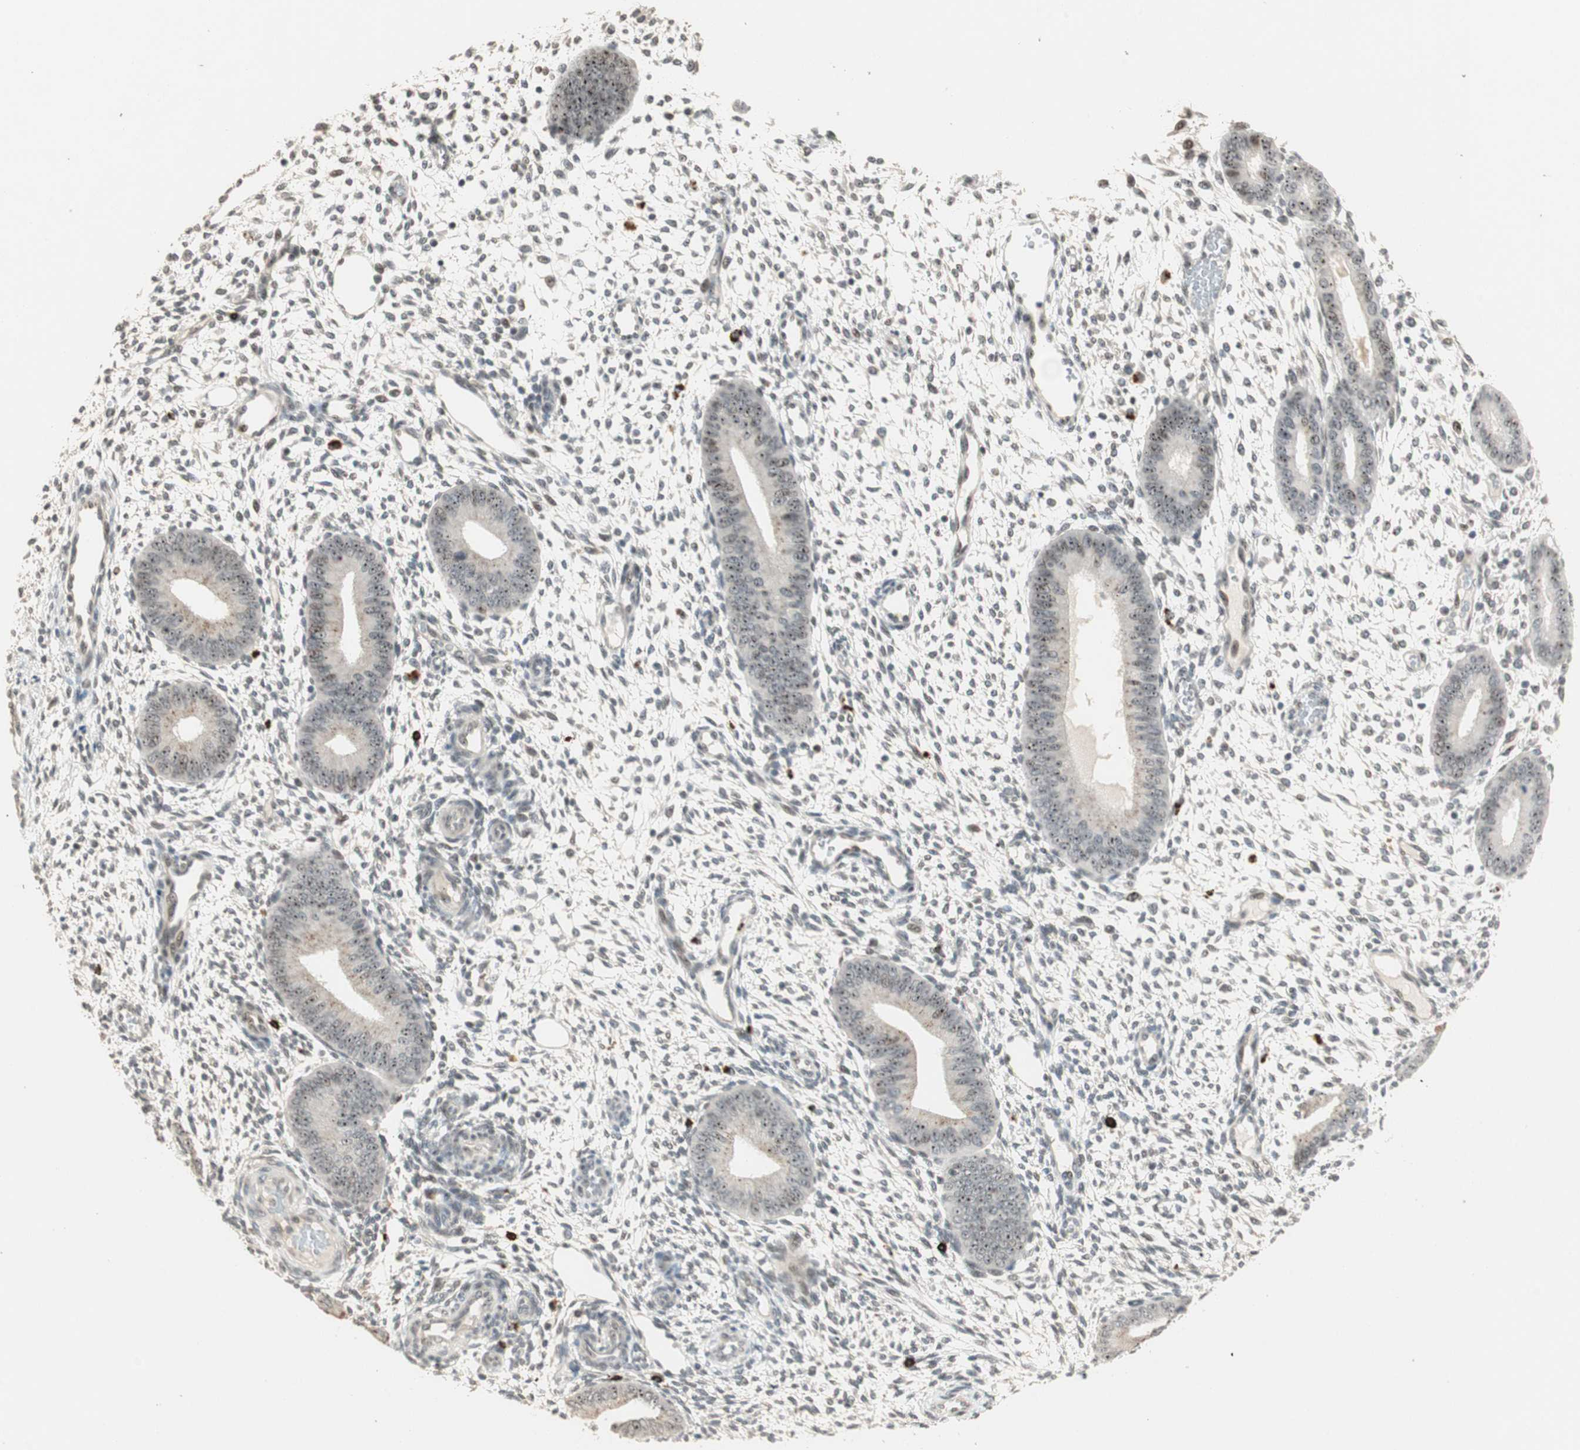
{"staining": {"intensity": "weak", "quantity": "25%-75%", "location": "nuclear"}, "tissue": "endometrium", "cell_type": "Cells in endometrial stroma", "image_type": "normal", "snomed": [{"axis": "morphology", "description": "Normal tissue, NOS"}, {"axis": "topography", "description": "Endometrium"}], "caption": "Approximately 25%-75% of cells in endometrial stroma in benign human endometrium reveal weak nuclear protein positivity as visualized by brown immunohistochemical staining.", "gene": "ETV4", "patient": {"sex": "female", "age": 42}}